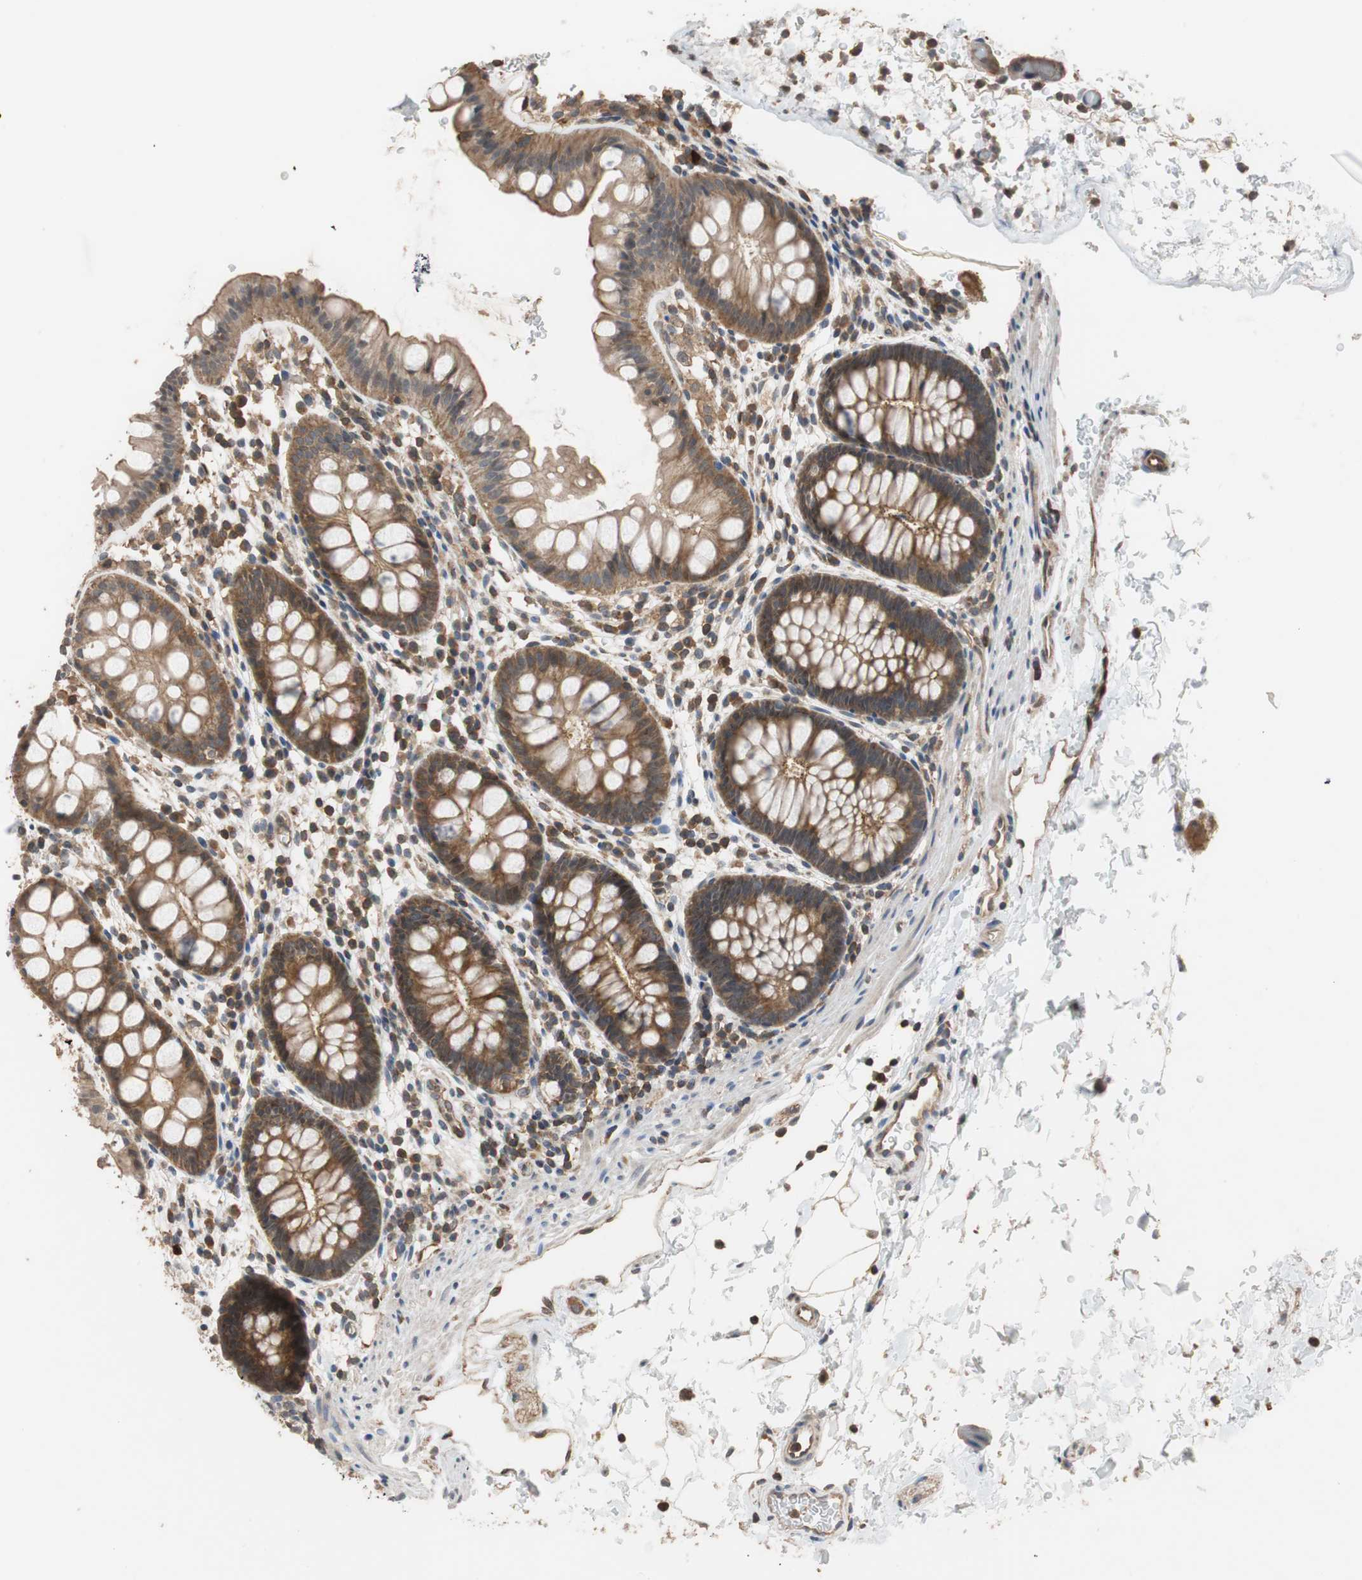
{"staining": {"intensity": "moderate", "quantity": ">75%", "location": "cytoplasmic/membranous"}, "tissue": "rectum", "cell_type": "Glandular cells", "image_type": "normal", "snomed": [{"axis": "morphology", "description": "Normal tissue, NOS"}, {"axis": "topography", "description": "Rectum"}], "caption": "Immunohistochemistry (IHC) (DAB (3,3'-diaminobenzidine)) staining of normal human rectum reveals moderate cytoplasmic/membranous protein staining in approximately >75% of glandular cells.", "gene": "MAP4K2", "patient": {"sex": "female", "age": 24}}